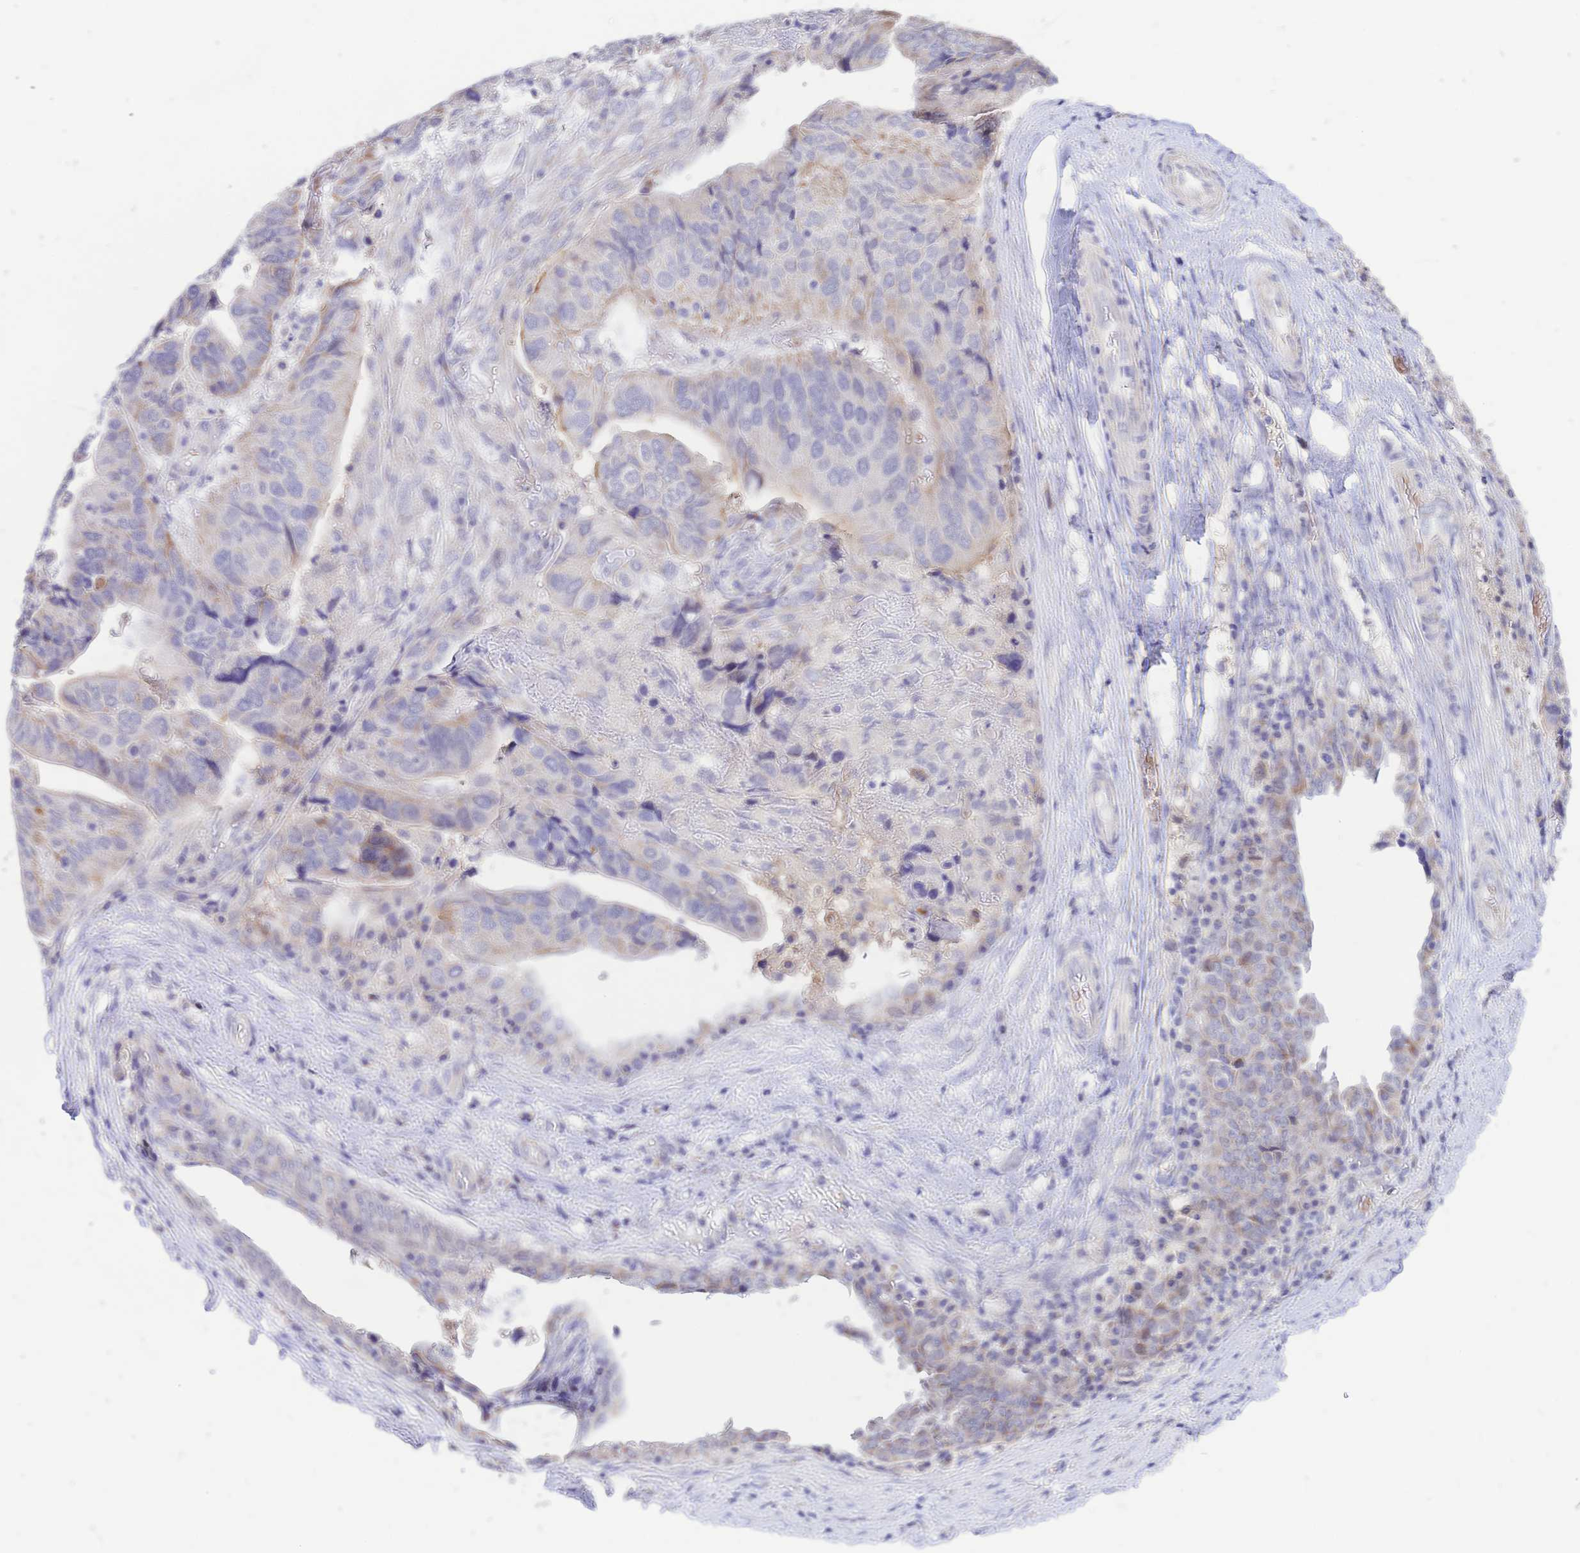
{"staining": {"intensity": "negative", "quantity": "none", "location": "none"}, "tissue": "ovarian cancer", "cell_type": "Tumor cells", "image_type": "cancer", "snomed": [{"axis": "morphology", "description": "Cystadenocarcinoma, serous, NOS"}, {"axis": "topography", "description": "Ovary"}], "caption": "IHC photomicrograph of neoplastic tissue: serous cystadenocarcinoma (ovarian) stained with DAB (3,3'-diaminobenzidine) exhibits no significant protein staining in tumor cells. (DAB (3,3'-diaminobenzidine) immunohistochemistry (IHC), high magnification).", "gene": "CLEC18B", "patient": {"sex": "female", "age": 79}}